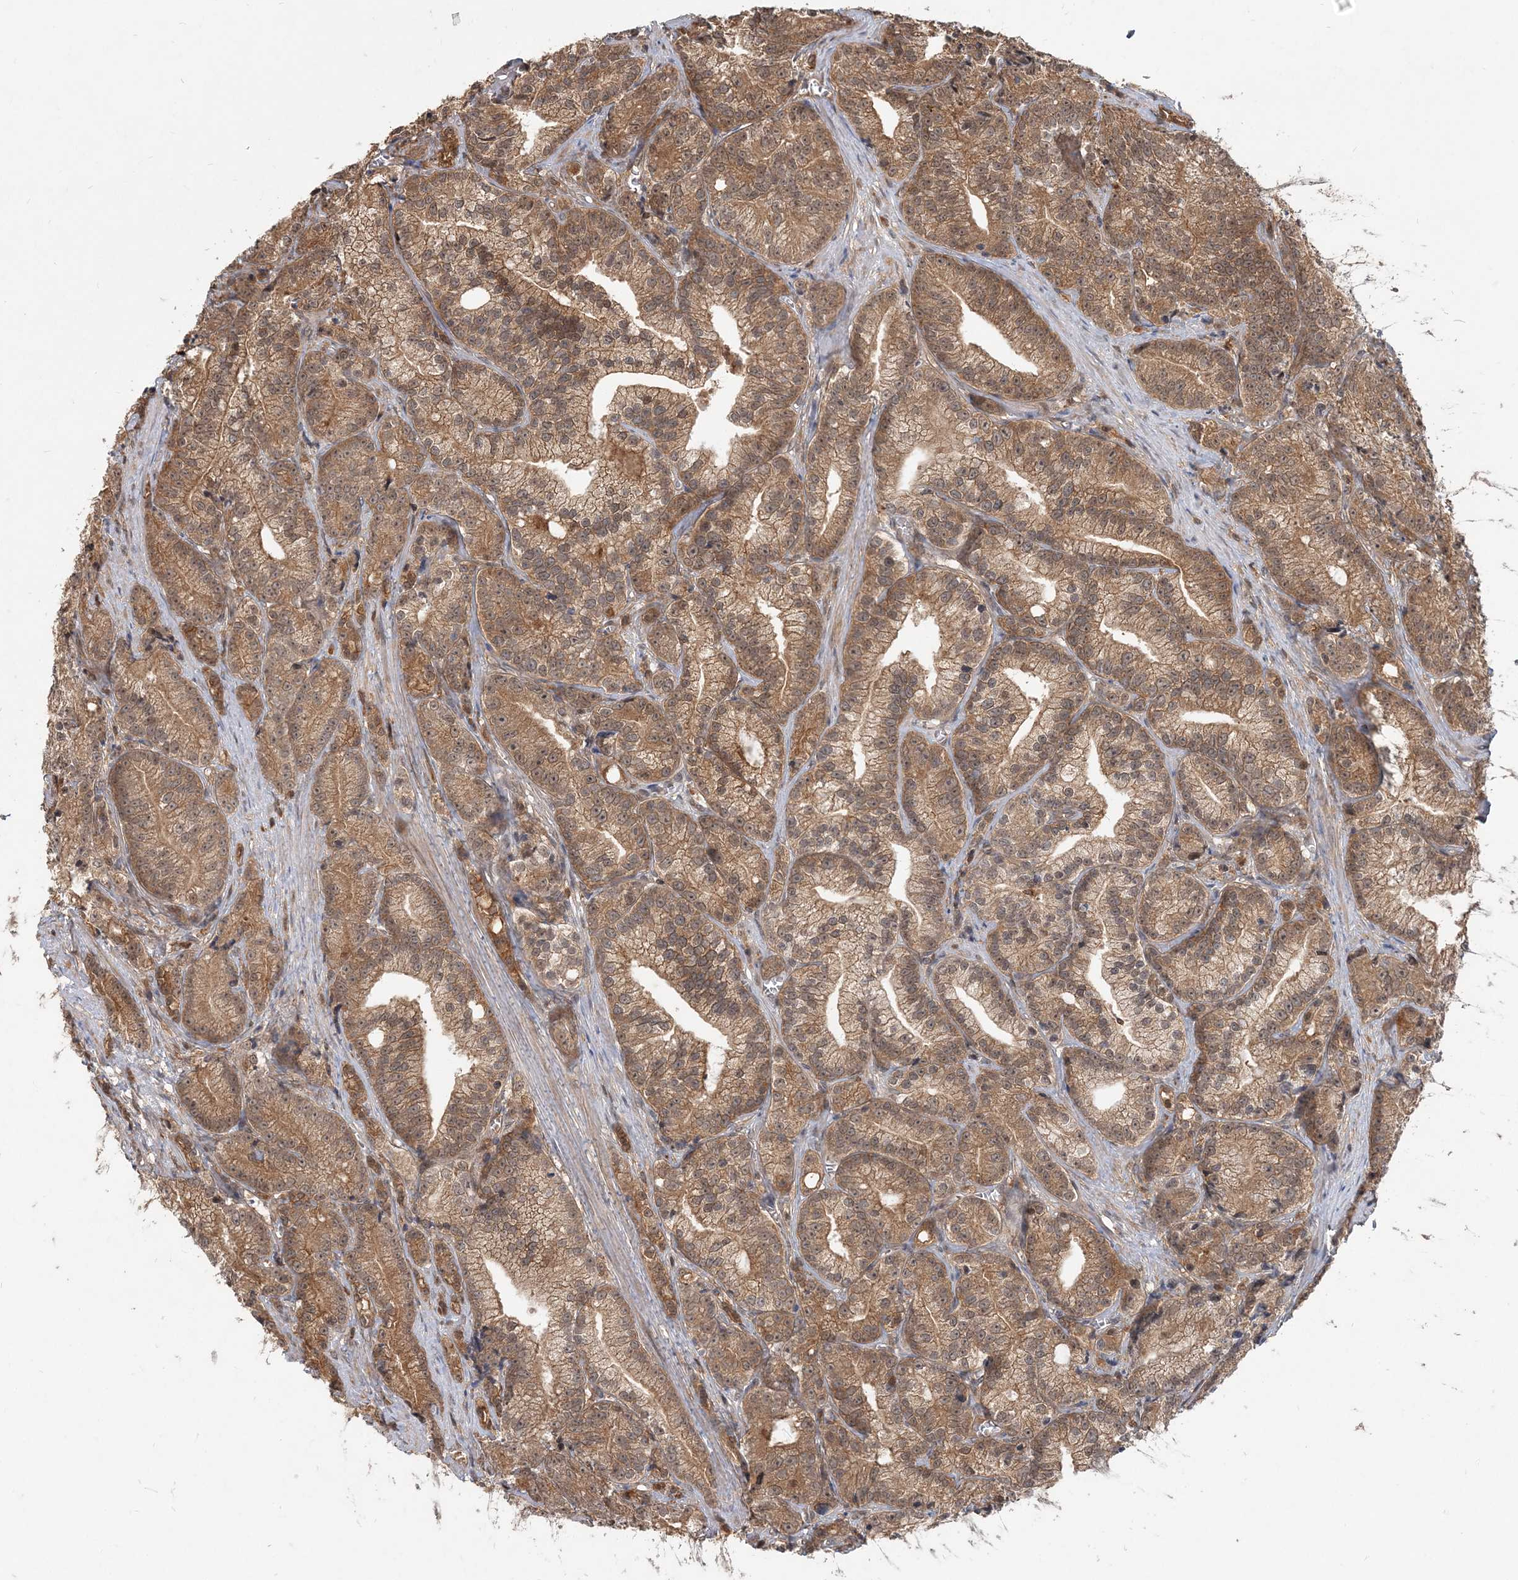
{"staining": {"intensity": "moderate", "quantity": ">75%", "location": "cytoplasmic/membranous,nuclear"}, "tissue": "prostate cancer", "cell_type": "Tumor cells", "image_type": "cancer", "snomed": [{"axis": "morphology", "description": "Adenocarcinoma, Low grade"}, {"axis": "topography", "description": "Prostate"}], "caption": "Prostate low-grade adenocarcinoma was stained to show a protein in brown. There is medium levels of moderate cytoplasmic/membranous and nuclear expression in about >75% of tumor cells. The staining was performed using DAB to visualize the protein expression in brown, while the nuclei were stained in blue with hematoxylin (Magnification: 20x).", "gene": "CAB39", "patient": {"sex": "male", "age": 89}}